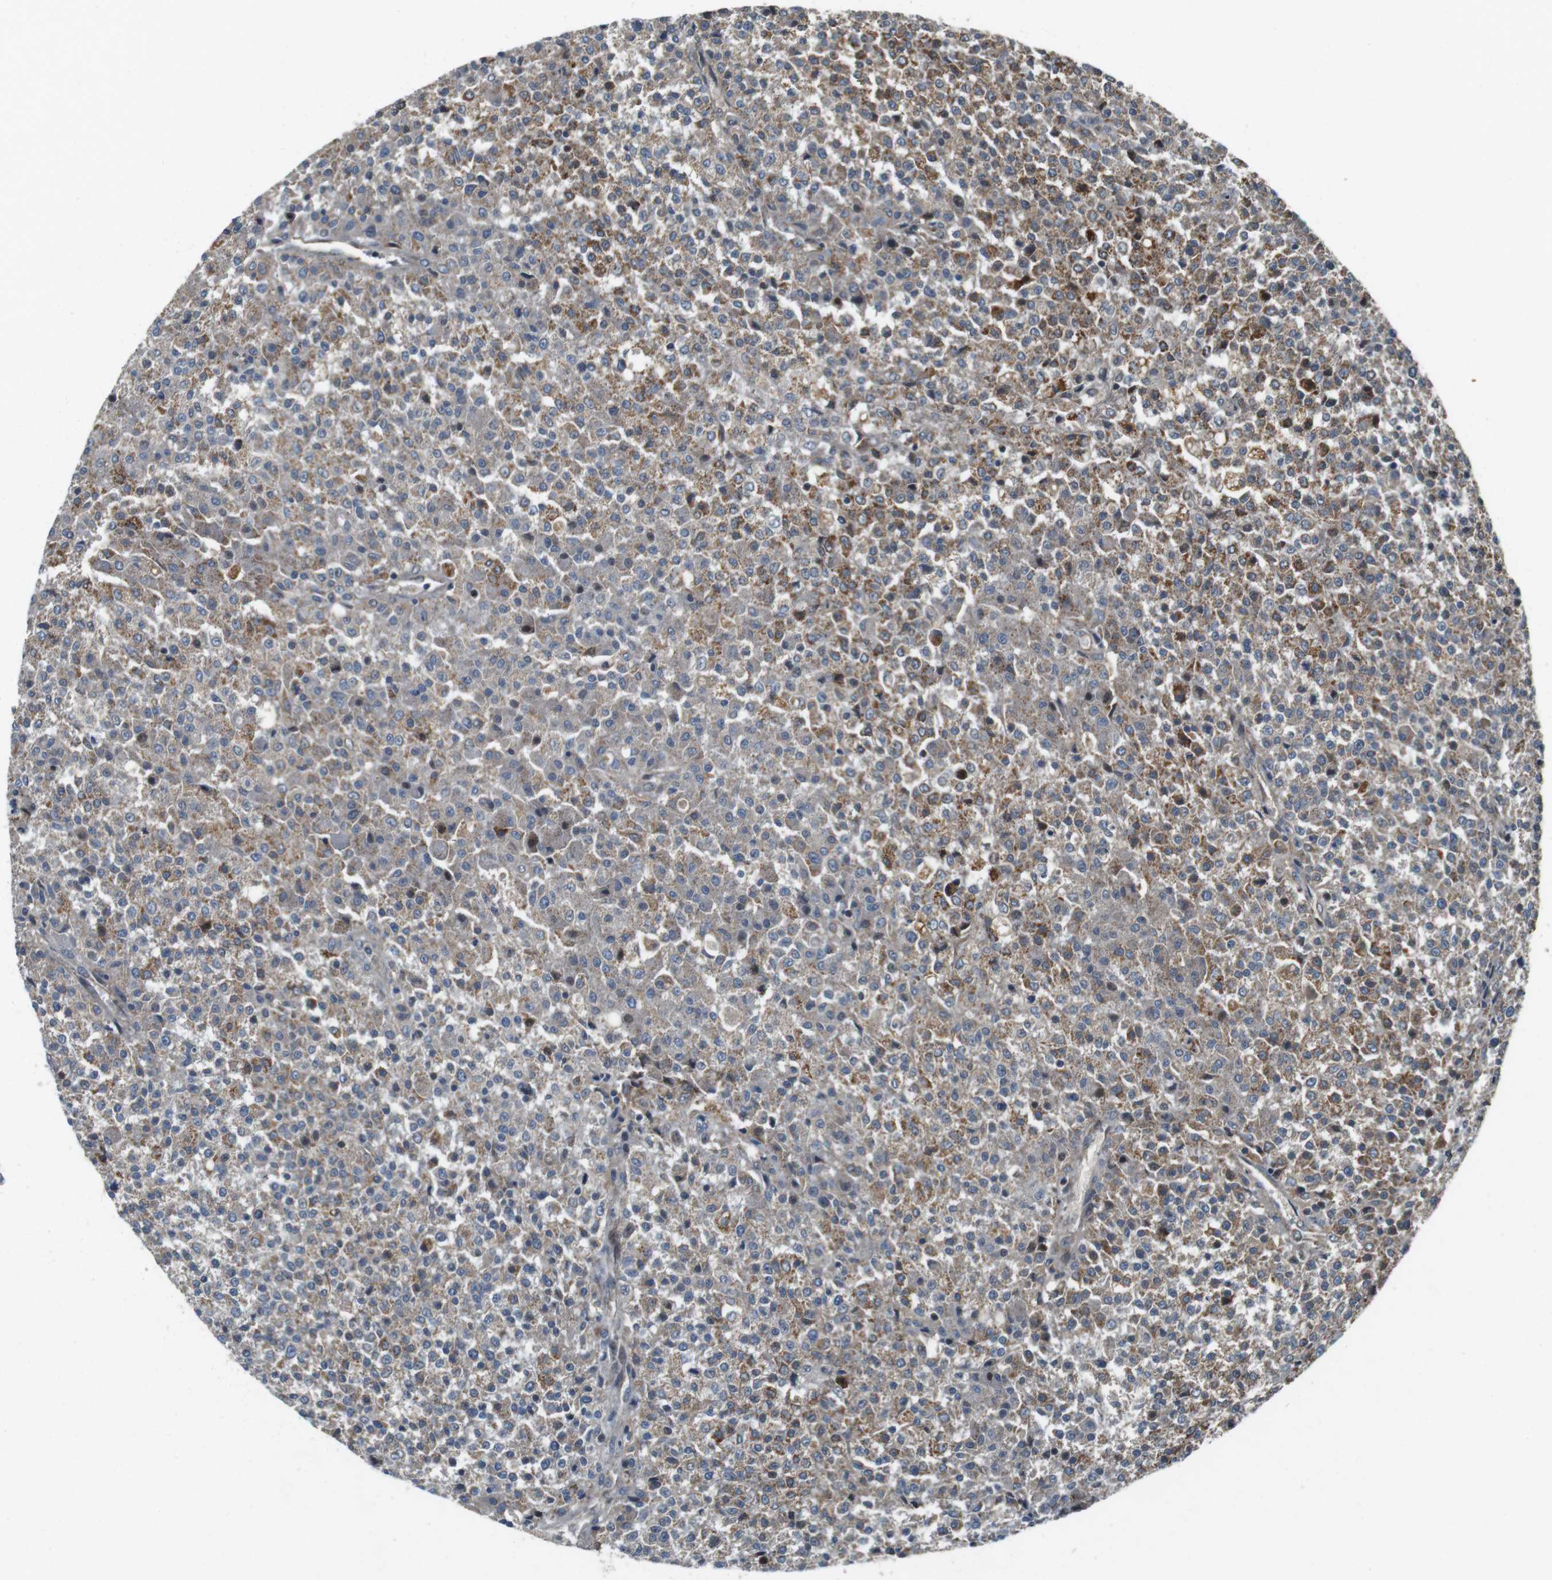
{"staining": {"intensity": "moderate", "quantity": "25%-75%", "location": "cytoplasmic/membranous"}, "tissue": "testis cancer", "cell_type": "Tumor cells", "image_type": "cancer", "snomed": [{"axis": "morphology", "description": "Seminoma, NOS"}, {"axis": "topography", "description": "Testis"}], "caption": "Testis seminoma stained with a brown dye demonstrates moderate cytoplasmic/membranous positive expression in about 25%-75% of tumor cells.", "gene": "IFFO2", "patient": {"sex": "male", "age": 59}}